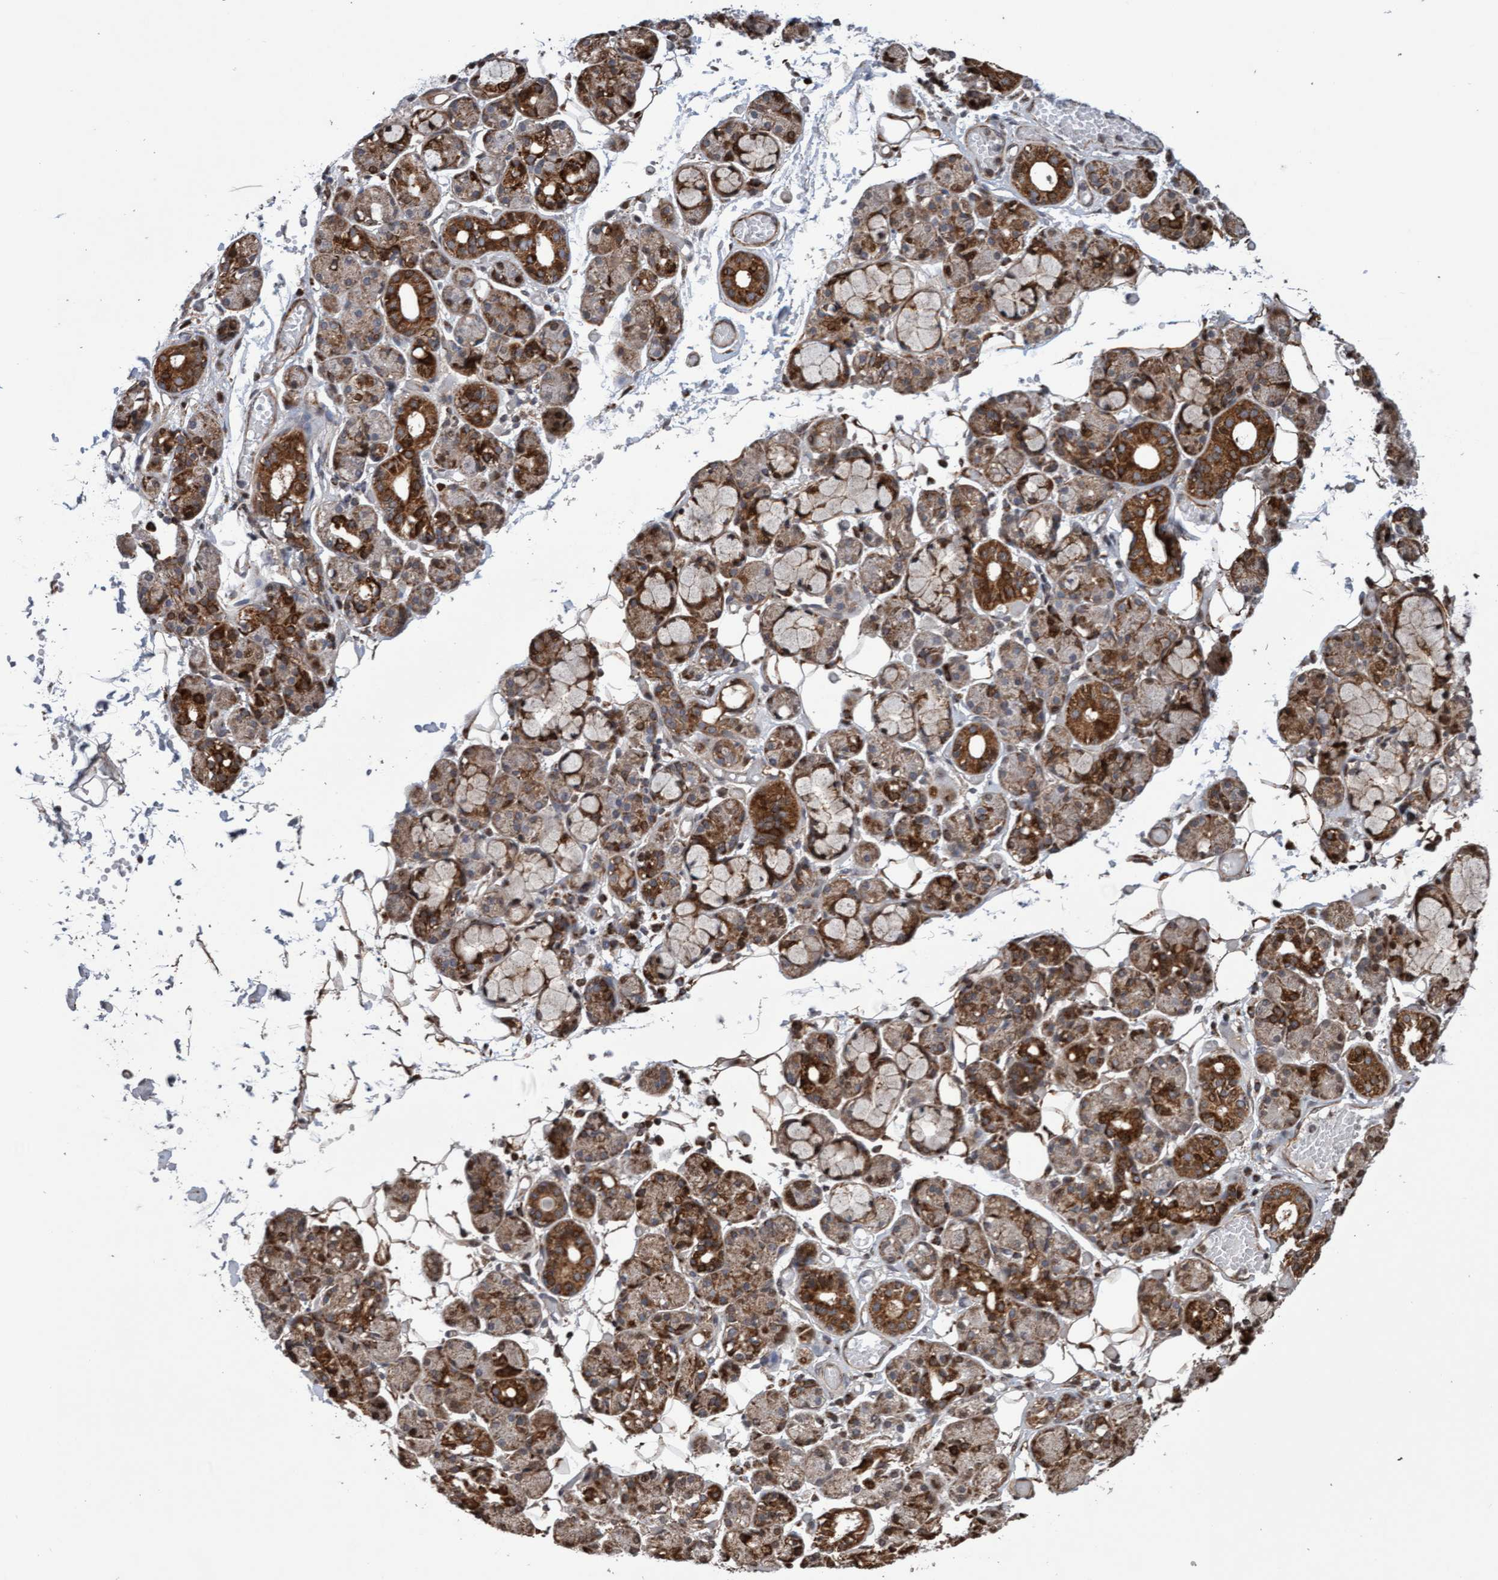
{"staining": {"intensity": "moderate", "quantity": "25%-75%", "location": "cytoplasmic/membranous"}, "tissue": "salivary gland", "cell_type": "Glandular cells", "image_type": "normal", "snomed": [{"axis": "morphology", "description": "Normal tissue, NOS"}, {"axis": "topography", "description": "Salivary gland"}], "caption": "The photomicrograph displays immunohistochemical staining of normal salivary gland. There is moderate cytoplasmic/membranous expression is appreciated in about 25%-75% of glandular cells. (brown staining indicates protein expression, while blue staining denotes nuclei).", "gene": "PECR", "patient": {"sex": "male", "age": 63}}